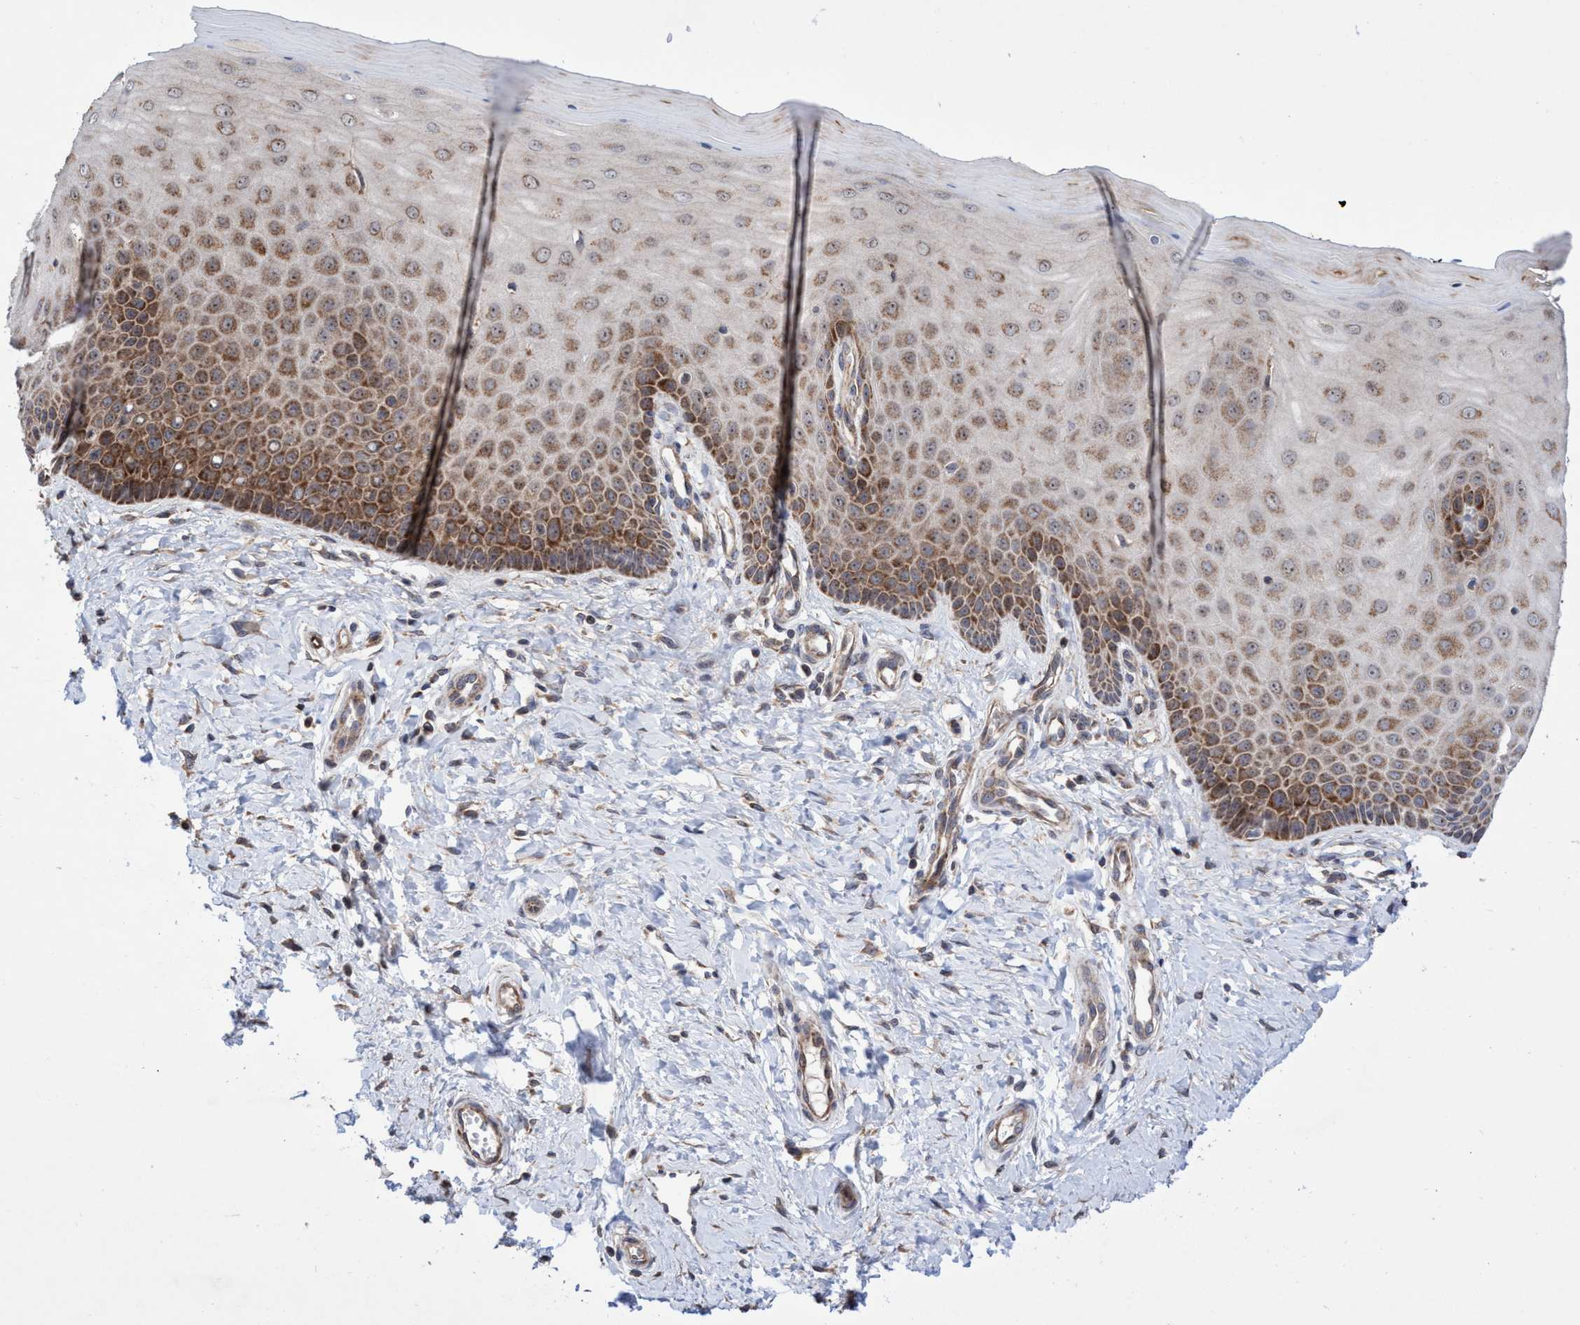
{"staining": {"intensity": "moderate", "quantity": ">75%", "location": "cytoplasmic/membranous"}, "tissue": "cervix", "cell_type": "Glandular cells", "image_type": "normal", "snomed": [{"axis": "morphology", "description": "Normal tissue, NOS"}, {"axis": "topography", "description": "Cervix"}], "caption": "Cervix stained with immunohistochemistry (IHC) shows moderate cytoplasmic/membranous expression in approximately >75% of glandular cells.", "gene": "P2RY14", "patient": {"sex": "female", "age": 55}}